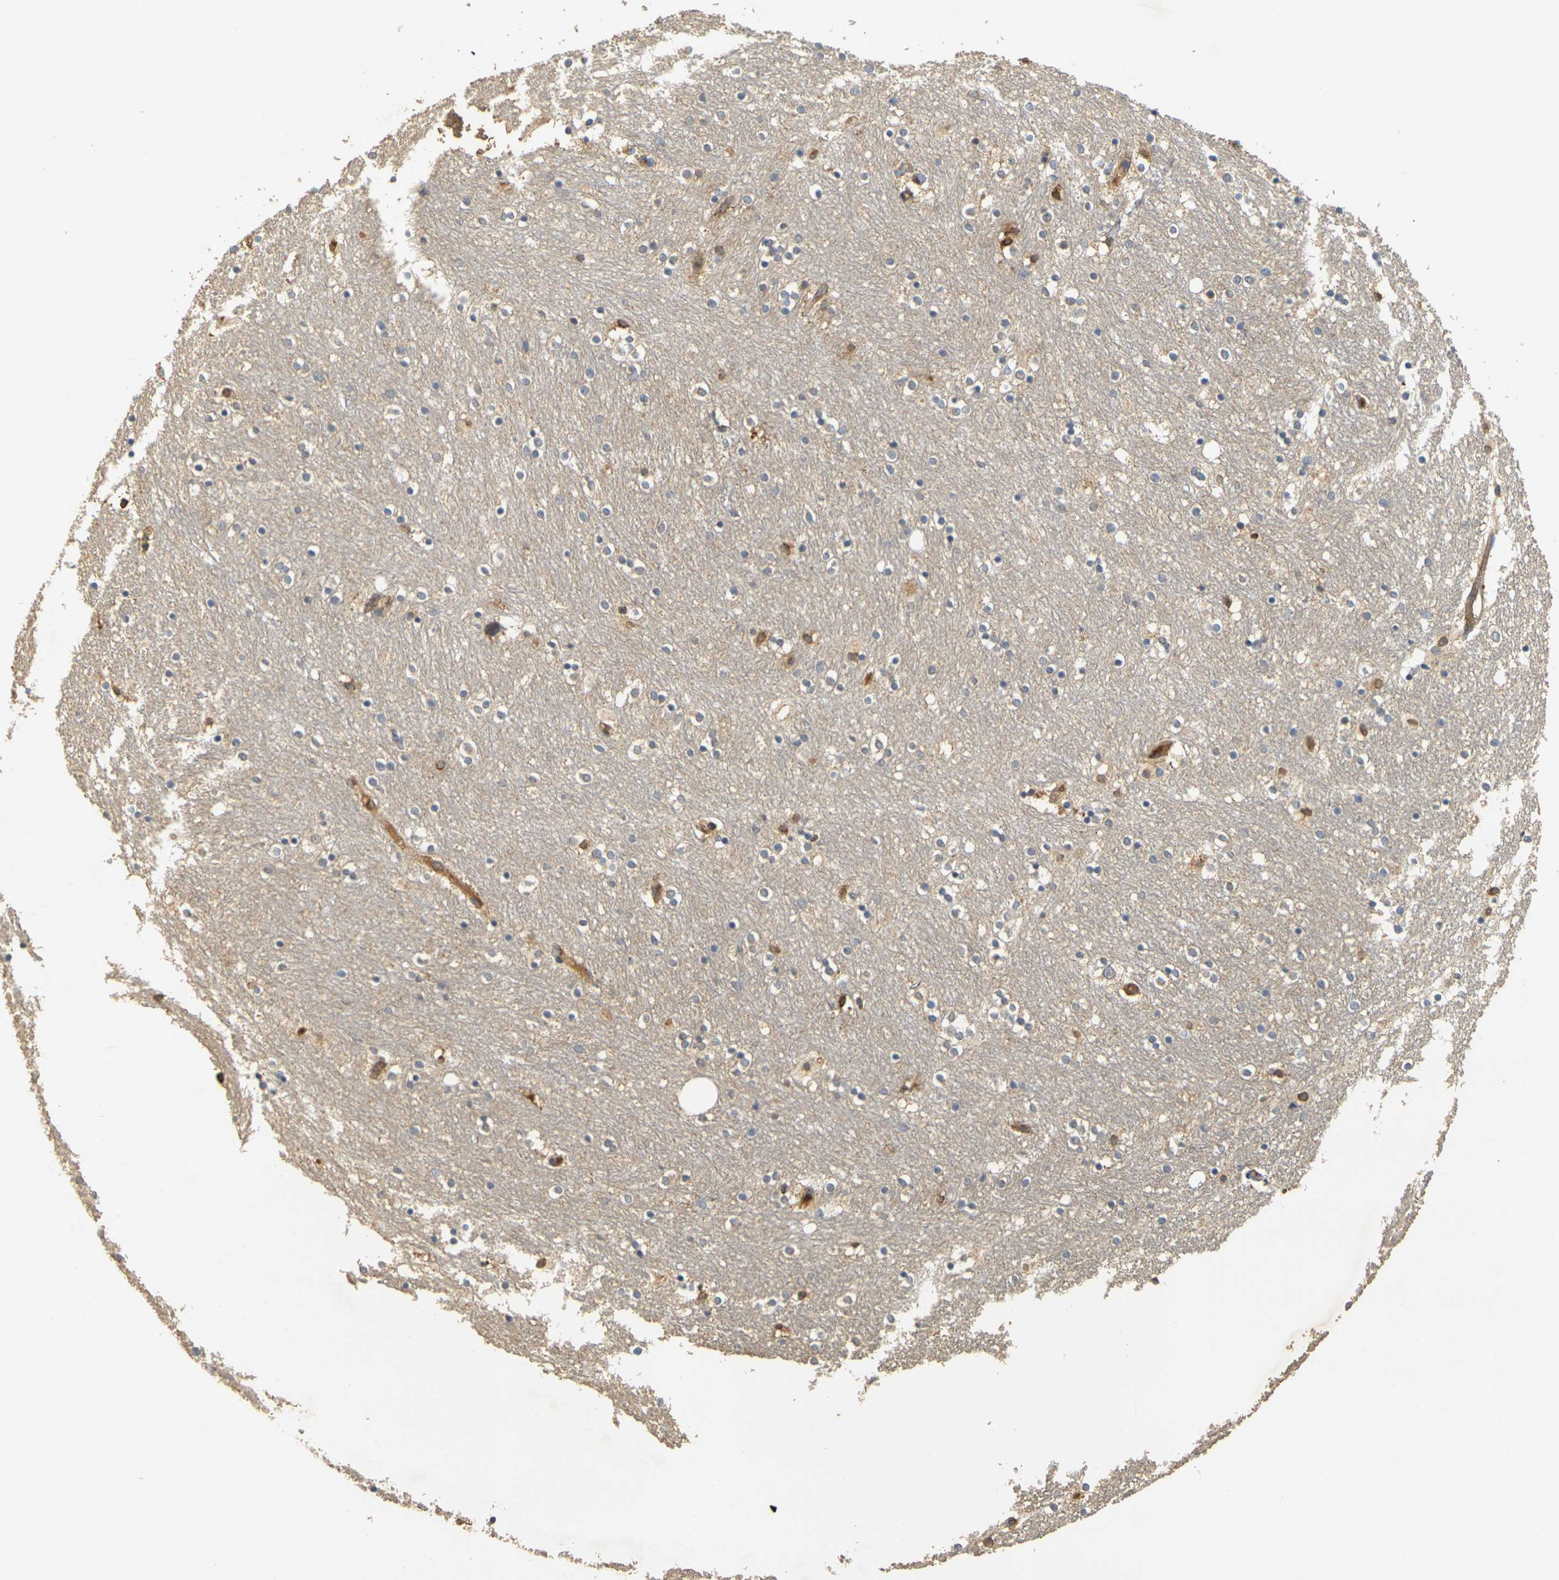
{"staining": {"intensity": "moderate", "quantity": "25%-75%", "location": "cytoplasmic/membranous"}, "tissue": "caudate", "cell_type": "Glial cells", "image_type": "normal", "snomed": [{"axis": "morphology", "description": "Normal tissue, NOS"}, {"axis": "topography", "description": "Lateral ventricle wall"}], "caption": "Benign caudate was stained to show a protein in brown. There is medium levels of moderate cytoplasmic/membranous positivity in about 25%-75% of glial cells. (DAB (3,3'-diaminobenzidine) = brown stain, brightfield microscopy at high magnification).", "gene": "MEGF9", "patient": {"sex": "female", "age": 54}}